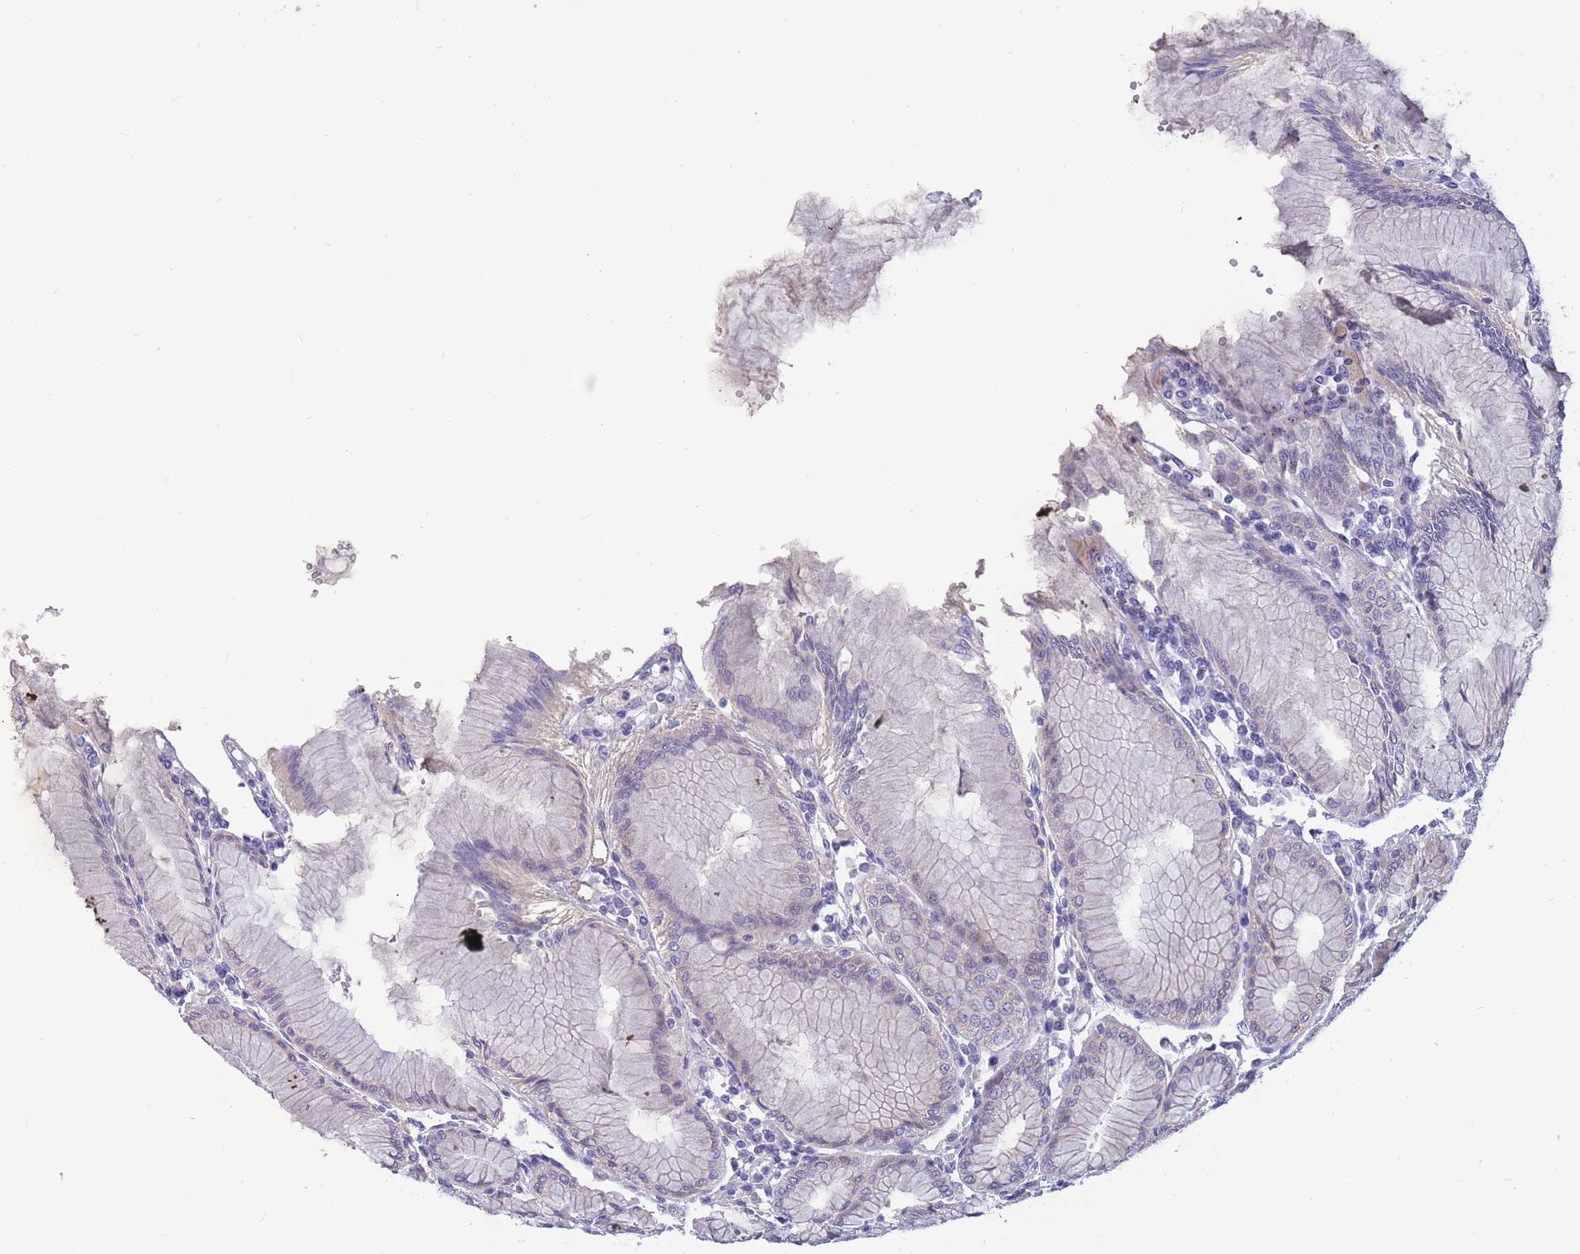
{"staining": {"intensity": "moderate", "quantity": "25%-75%", "location": "cytoplasmic/membranous,nuclear"}, "tissue": "stomach", "cell_type": "Glandular cells", "image_type": "normal", "snomed": [{"axis": "morphology", "description": "Normal tissue, NOS"}, {"axis": "topography", "description": "Stomach"}], "caption": "DAB (3,3'-diaminobenzidine) immunohistochemical staining of normal stomach displays moderate cytoplasmic/membranous,nuclear protein expression in approximately 25%-75% of glandular cells.", "gene": "BOP1", "patient": {"sex": "female", "age": 57}}